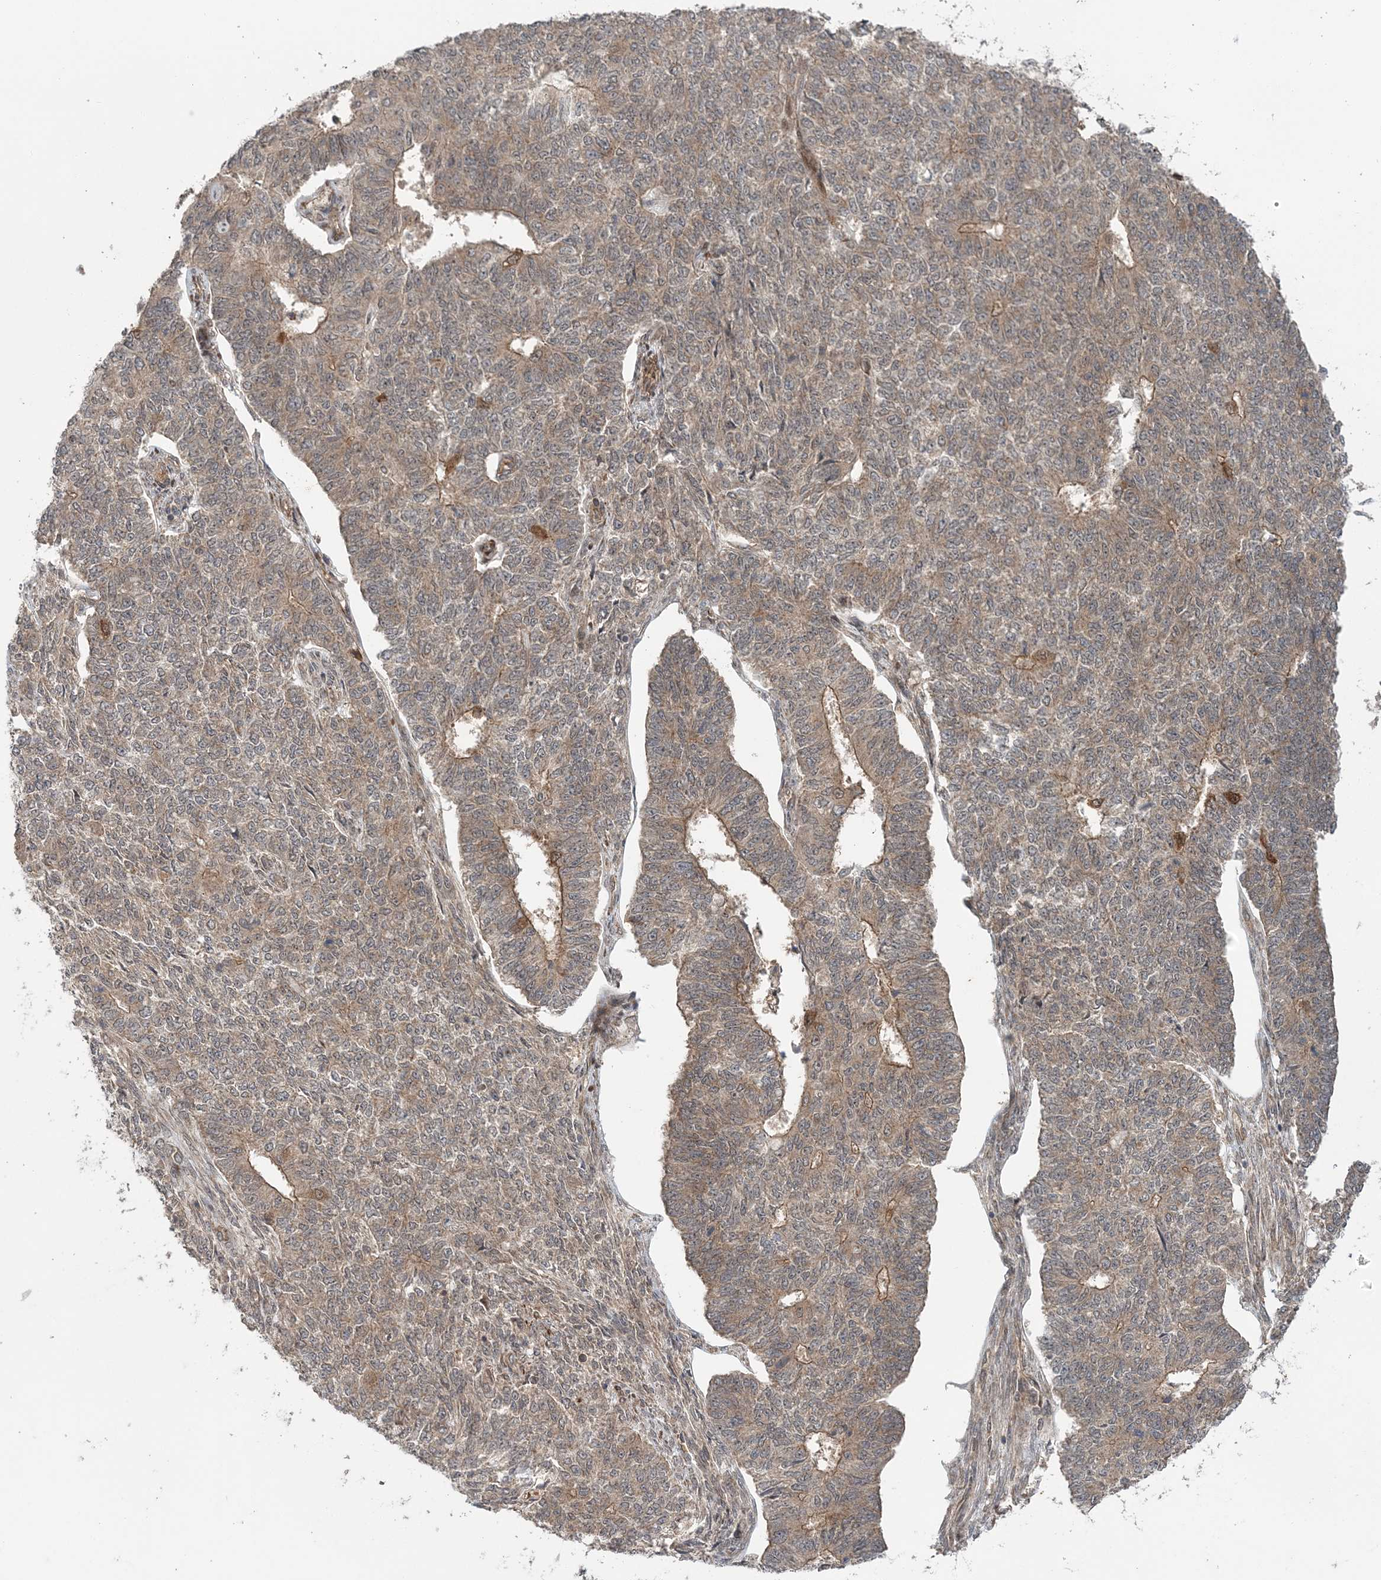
{"staining": {"intensity": "weak", "quantity": ">75%", "location": "cytoplasmic/membranous"}, "tissue": "endometrial cancer", "cell_type": "Tumor cells", "image_type": "cancer", "snomed": [{"axis": "morphology", "description": "Adenocarcinoma, NOS"}, {"axis": "topography", "description": "Endometrium"}], "caption": "A high-resolution photomicrograph shows immunohistochemistry staining of adenocarcinoma (endometrial), which exhibits weak cytoplasmic/membranous staining in approximately >75% of tumor cells.", "gene": "UBTD2", "patient": {"sex": "female", "age": 32}}